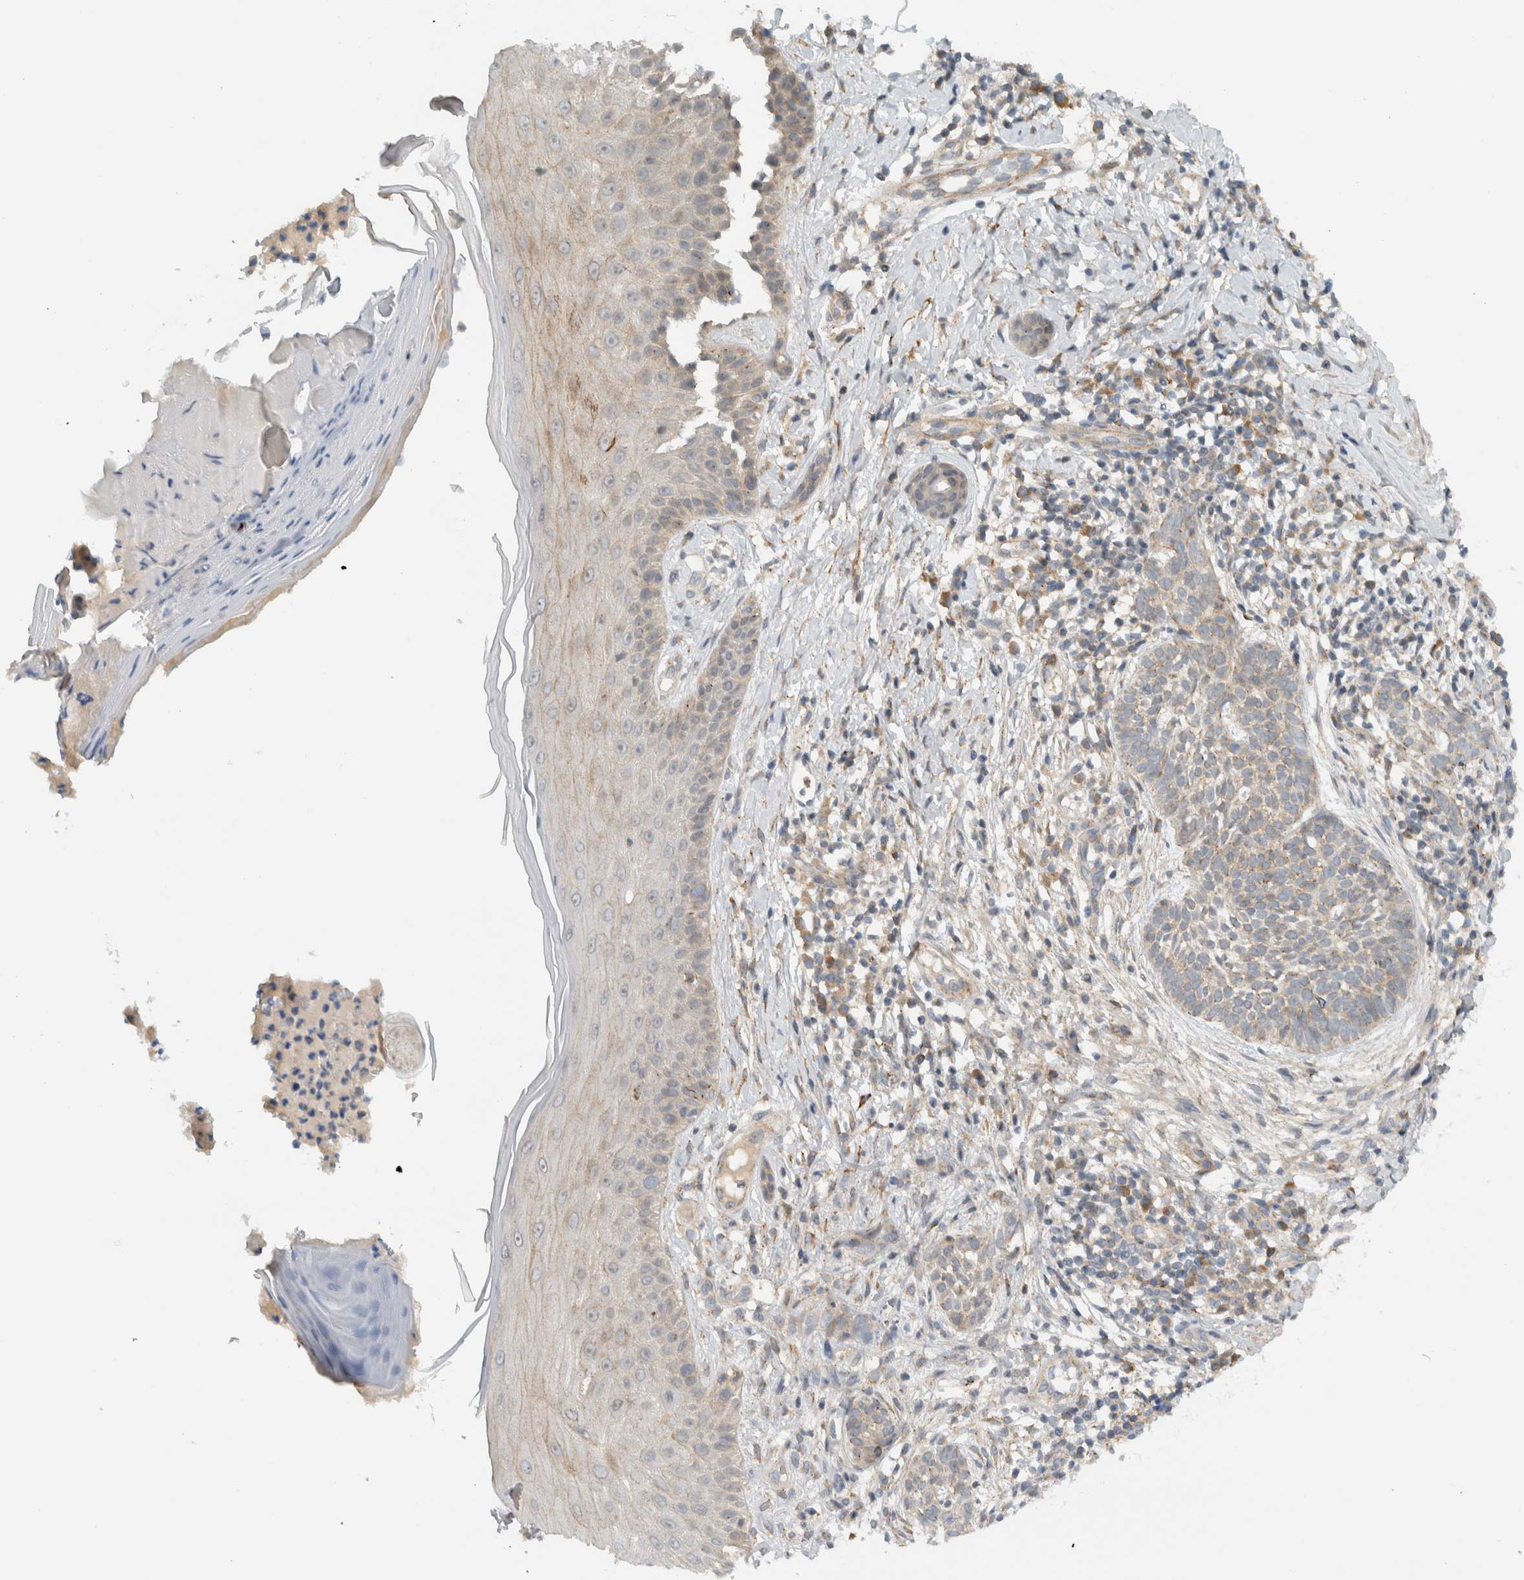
{"staining": {"intensity": "weak", "quantity": "25%-75%", "location": "cytoplasmic/membranous"}, "tissue": "skin cancer", "cell_type": "Tumor cells", "image_type": "cancer", "snomed": [{"axis": "morphology", "description": "Normal tissue, NOS"}, {"axis": "morphology", "description": "Basal cell carcinoma"}, {"axis": "topography", "description": "Skin"}], "caption": "A brown stain shows weak cytoplasmic/membranous expression of a protein in human basal cell carcinoma (skin) tumor cells.", "gene": "MPRIP", "patient": {"sex": "male", "age": 67}}